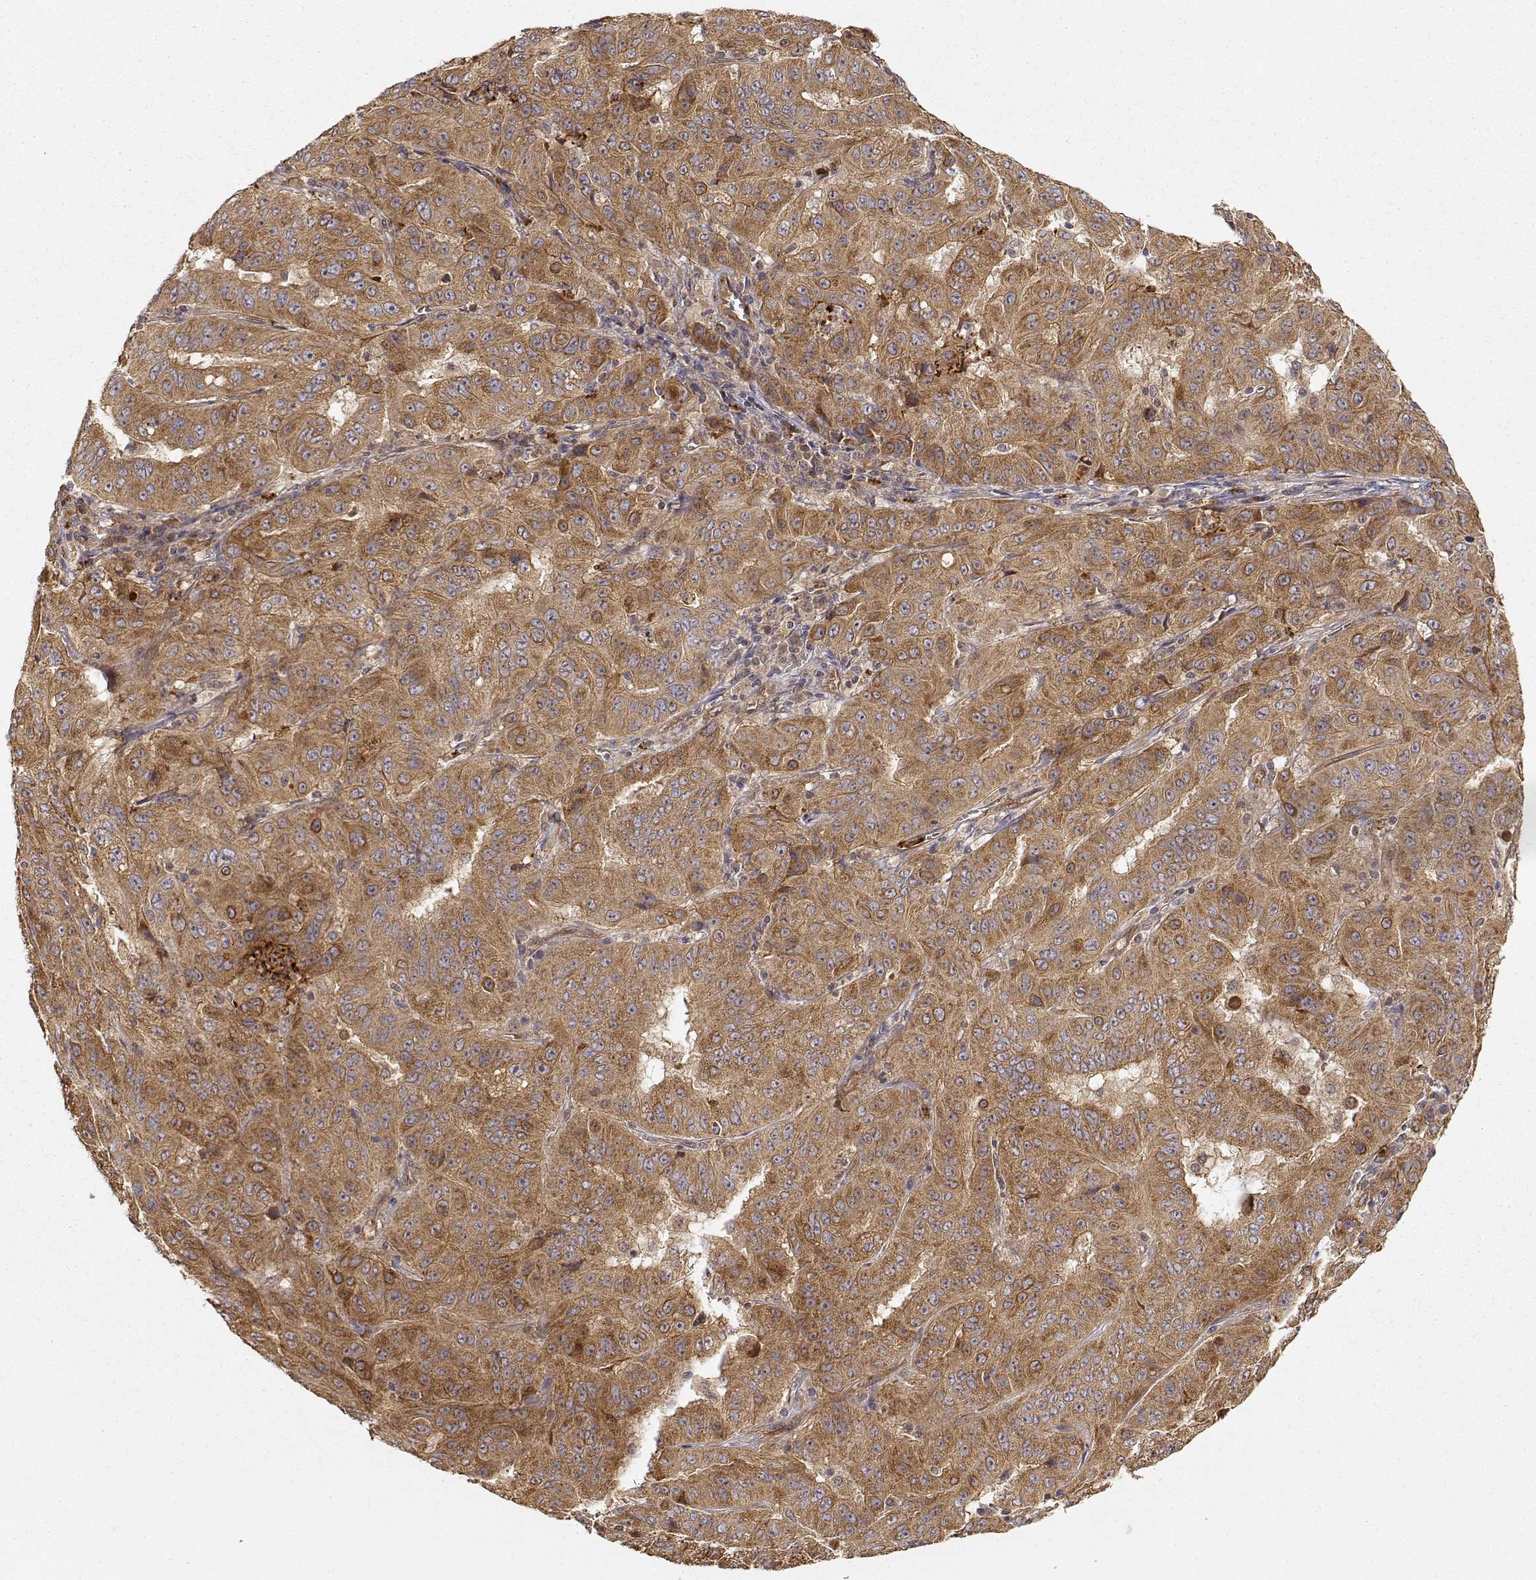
{"staining": {"intensity": "moderate", "quantity": ">75%", "location": "cytoplasmic/membranous"}, "tissue": "pancreatic cancer", "cell_type": "Tumor cells", "image_type": "cancer", "snomed": [{"axis": "morphology", "description": "Adenocarcinoma, NOS"}, {"axis": "topography", "description": "Pancreas"}], "caption": "This is an image of immunohistochemistry (IHC) staining of pancreatic adenocarcinoma, which shows moderate staining in the cytoplasmic/membranous of tumor cells.", "gene": "CDK5RAP2", "patient": {"sex": "male", "age": 63}}